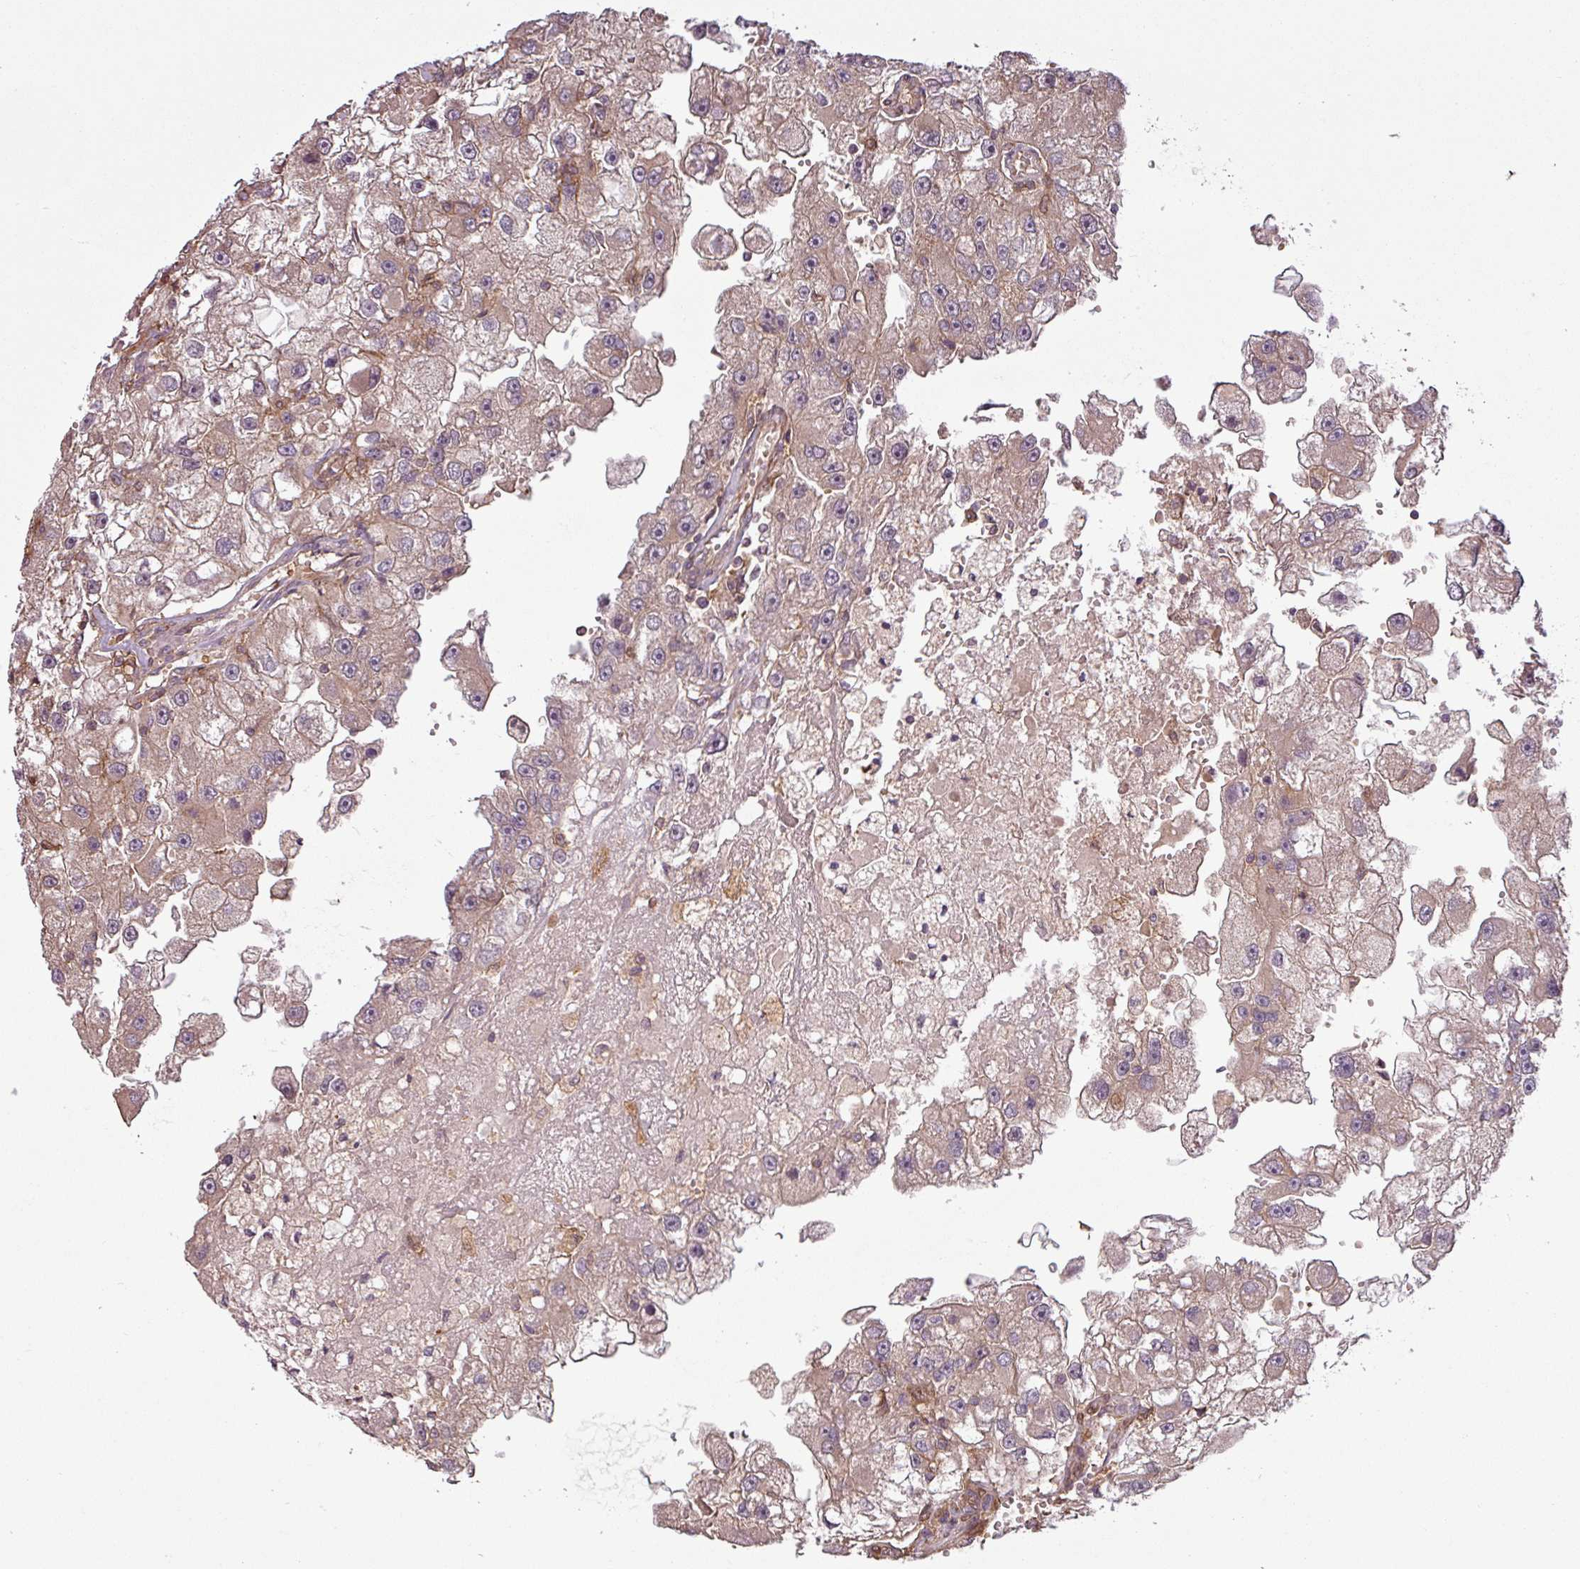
{"staining": {"intensity": "weak", "quantity": "25%-75%", "location": "cytoplasmic/membranous"}, "tissue": "renal cancer", "cell_type": "Tumor cells", "image_type": "cancer", "snomed": [{"axis": "morphology", "description": "Adenocarcinoma, NOS"}, {"axis": "topography", "description": "Kidney"}], "caption": "This is a photomicrograph of immunohistochemistry (IHC) staining of renal cancer (adenocarcinoma), which shows weak expression in the cytoplasmic/membranous of tumor cells.", "gene": "SH3BGRL", "patient": {"sex": "male", "age": 63}}